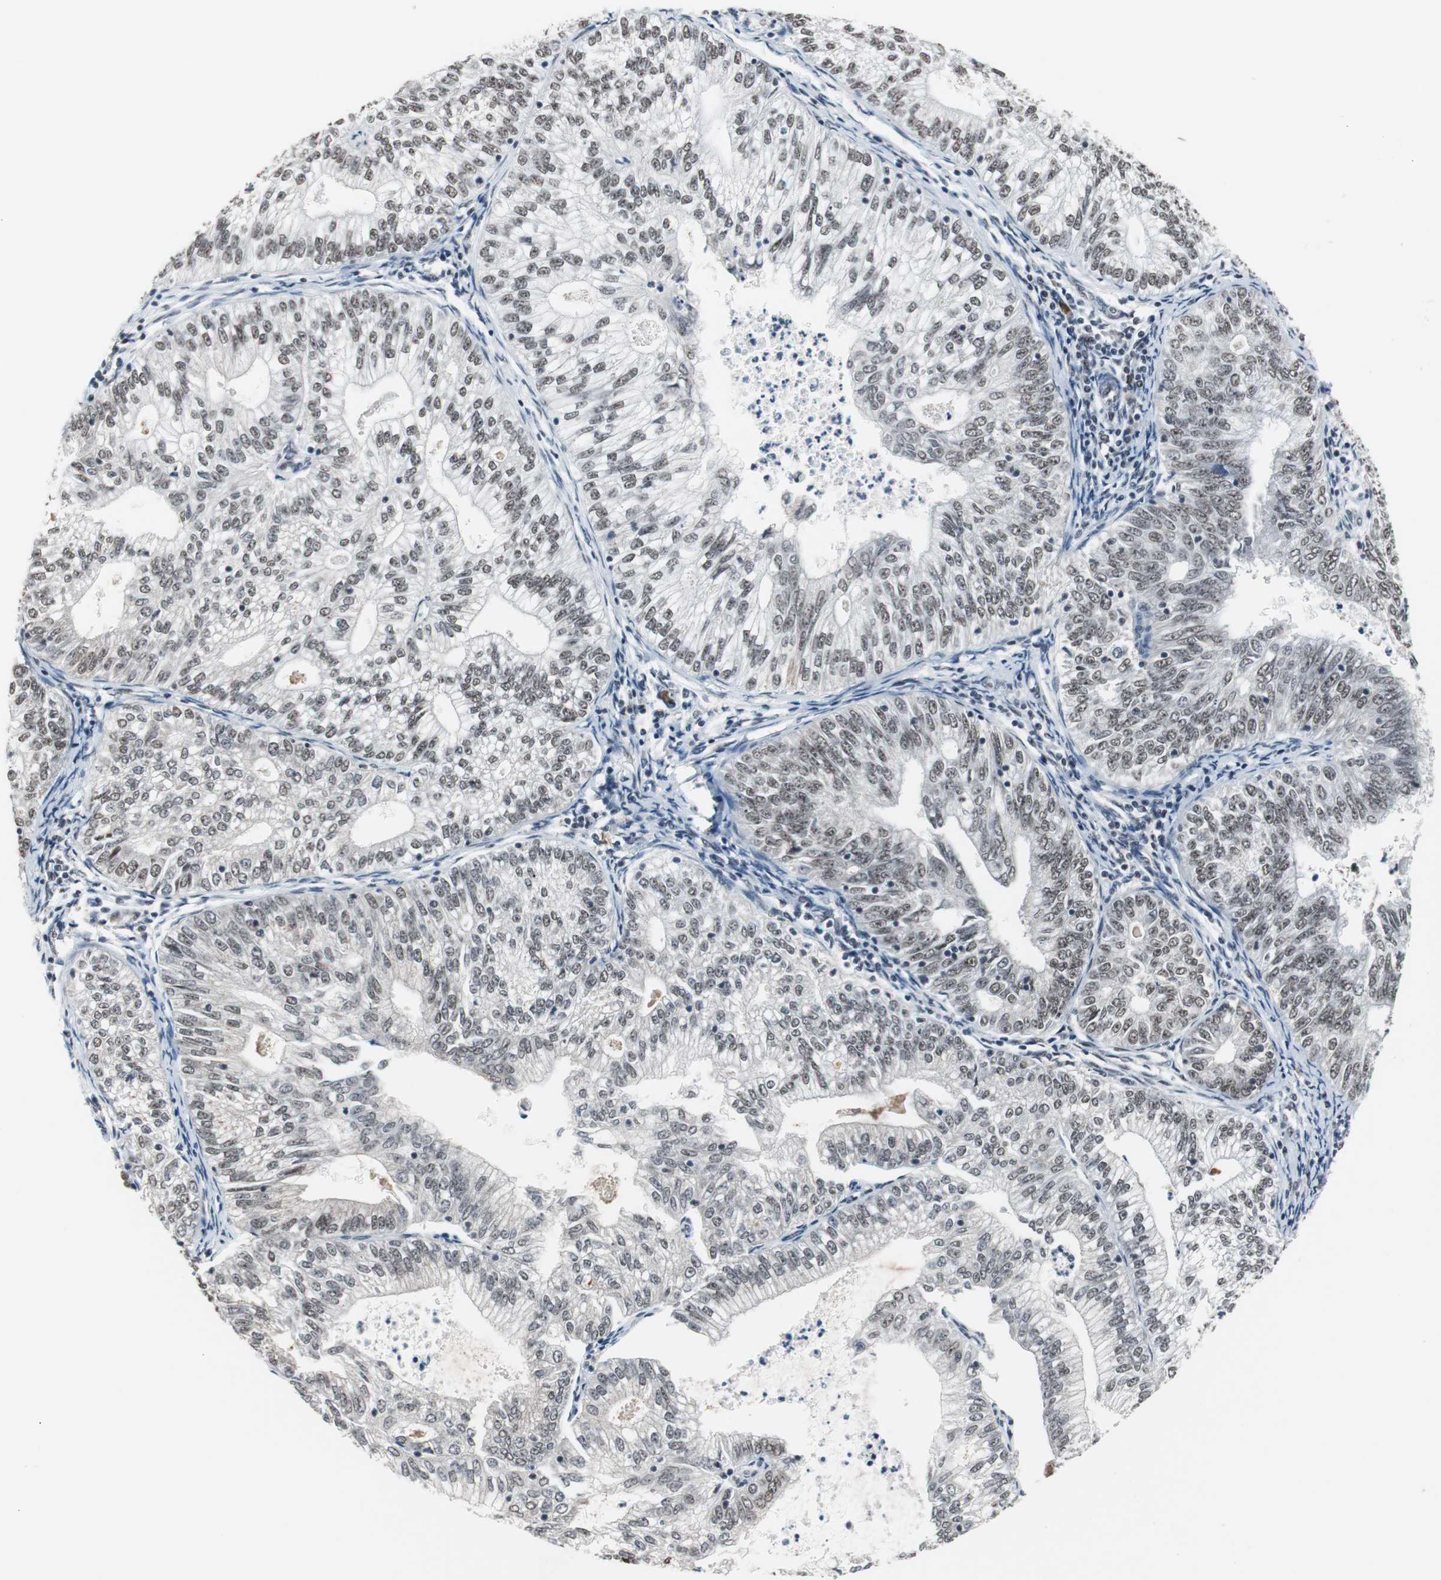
{"staining": {"intensity": "weak", "quantity": "25%-75%", "location": "nuclear"}, "tissue": "endometrial cancer", "cell_type": "Tumor cells", "image_type": "cancer", "snomed": [{"axis": "morphology", "description": "Adenocarcinoma, NOS"}, {"axis": "topography", "description": "Endometrium"}], "caption": "Protein staining demonstrates weak nuclear expression in approximately 25%-75% of tumor cells in adenocarcinoma (endometrial). The staining was performed using DAB (3,3'-diaminobenzidine) to visualize the protein expression in brown, while the nuclei were stained in blue with hematoxylin (Magnification: 20x).", "gene": "TAF7", "patient": {"sex": "female", "age": 69}}